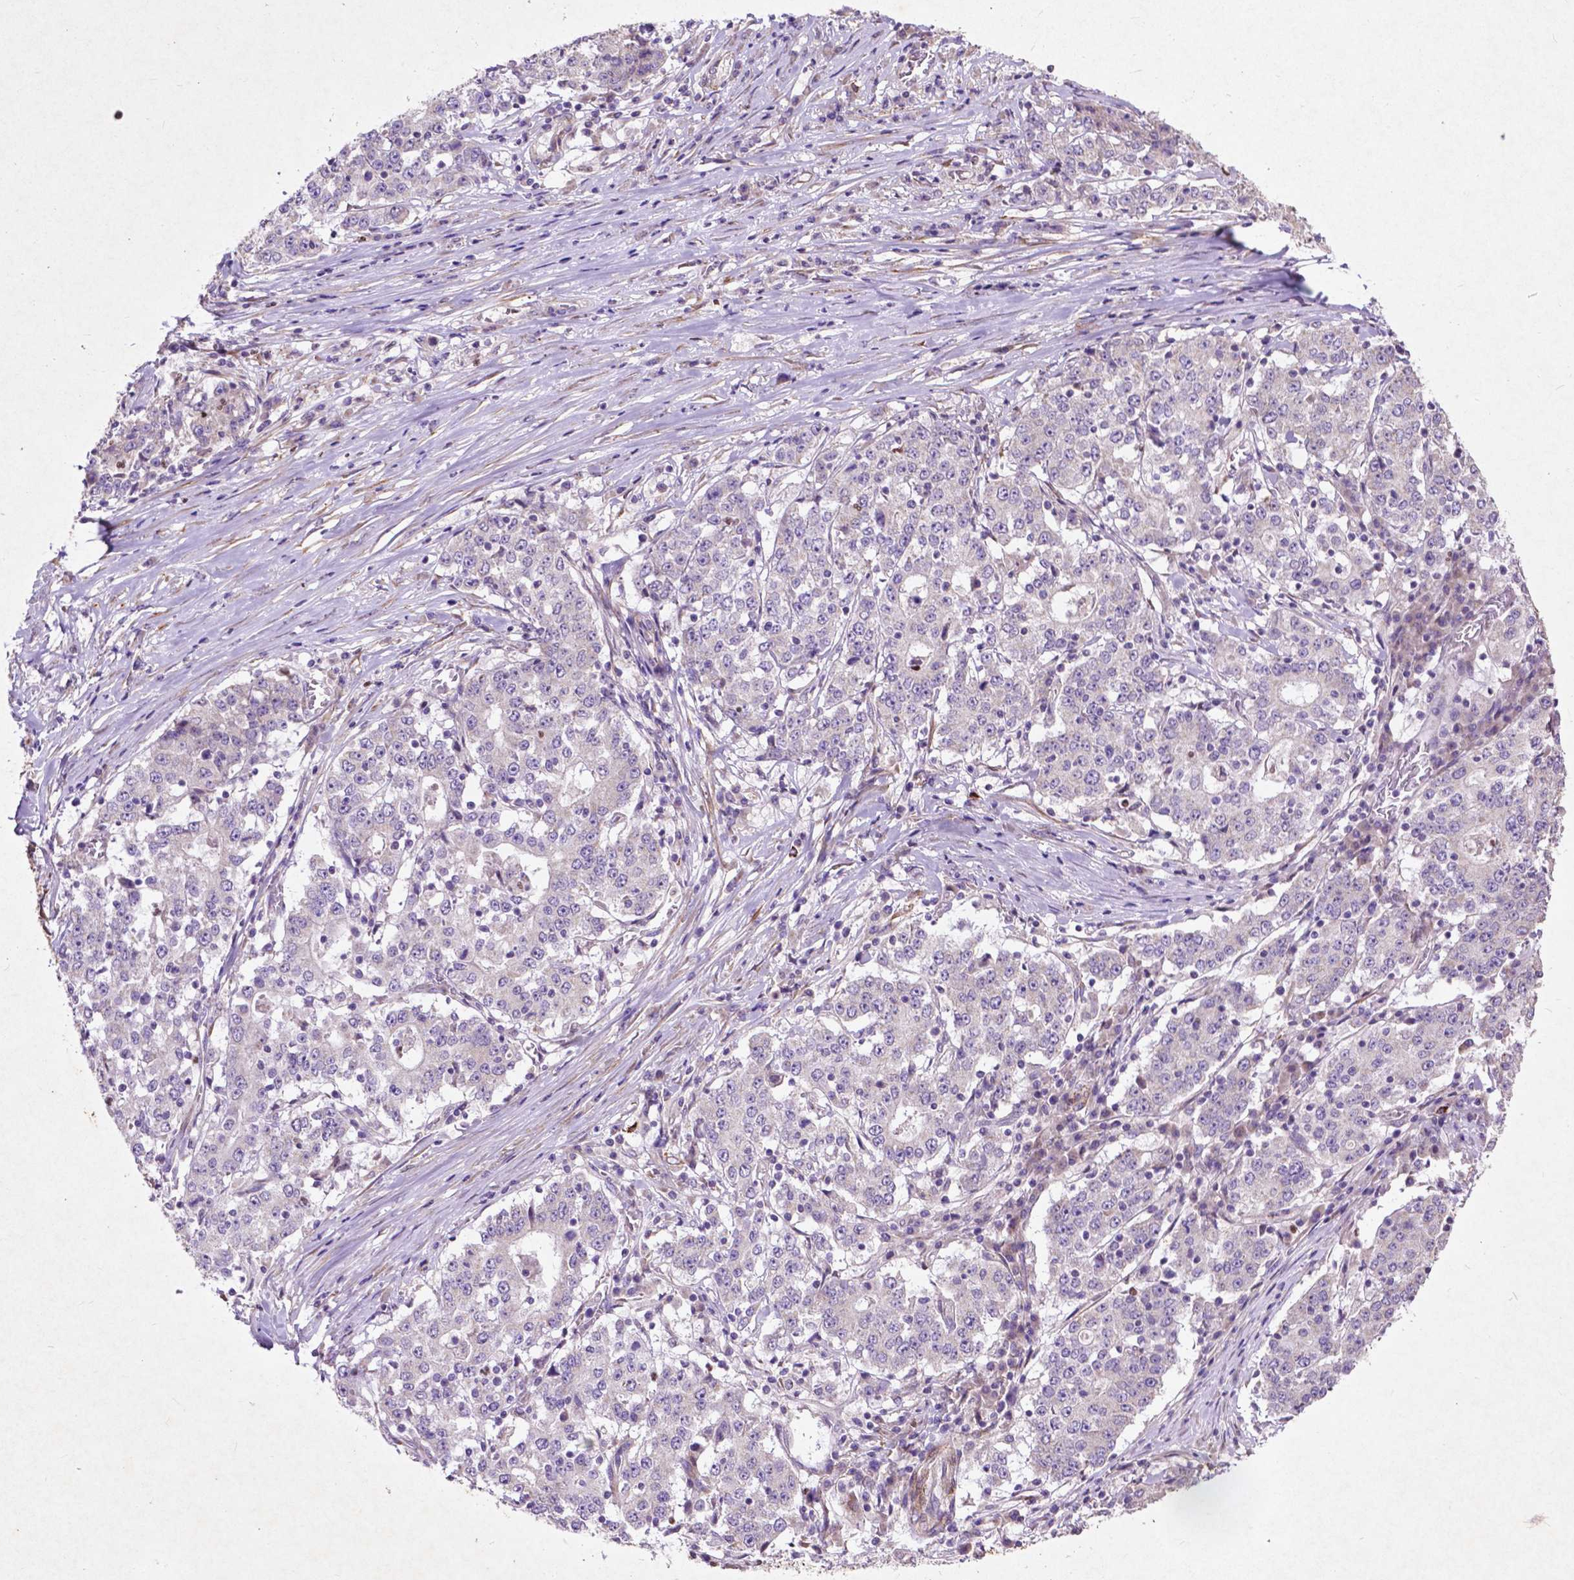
{"staining": {"intensity": "negative", "quantity": "none", "location": "none"}, "tissue": "stomach cancer", "cell_type": "Tumor cells", "image_type": "cancer", "snomed": [{"axis": "morphology", "description": "Adenocarcinoma, NOS"}, {"axis": "topography", "description": "Stomach"}], "caption": "DAB immunohistochemical staining of adenocarcinoma (stomach) exhibits no significant staining in tumor cells. The staining was performed using DAB to visualize the protein expression in brown, while the nuclei were stained in blue with hematoxylin (Magnification: 20x).", "gene": "THEGL", "patient": {"sex": "male", "age": 59}}